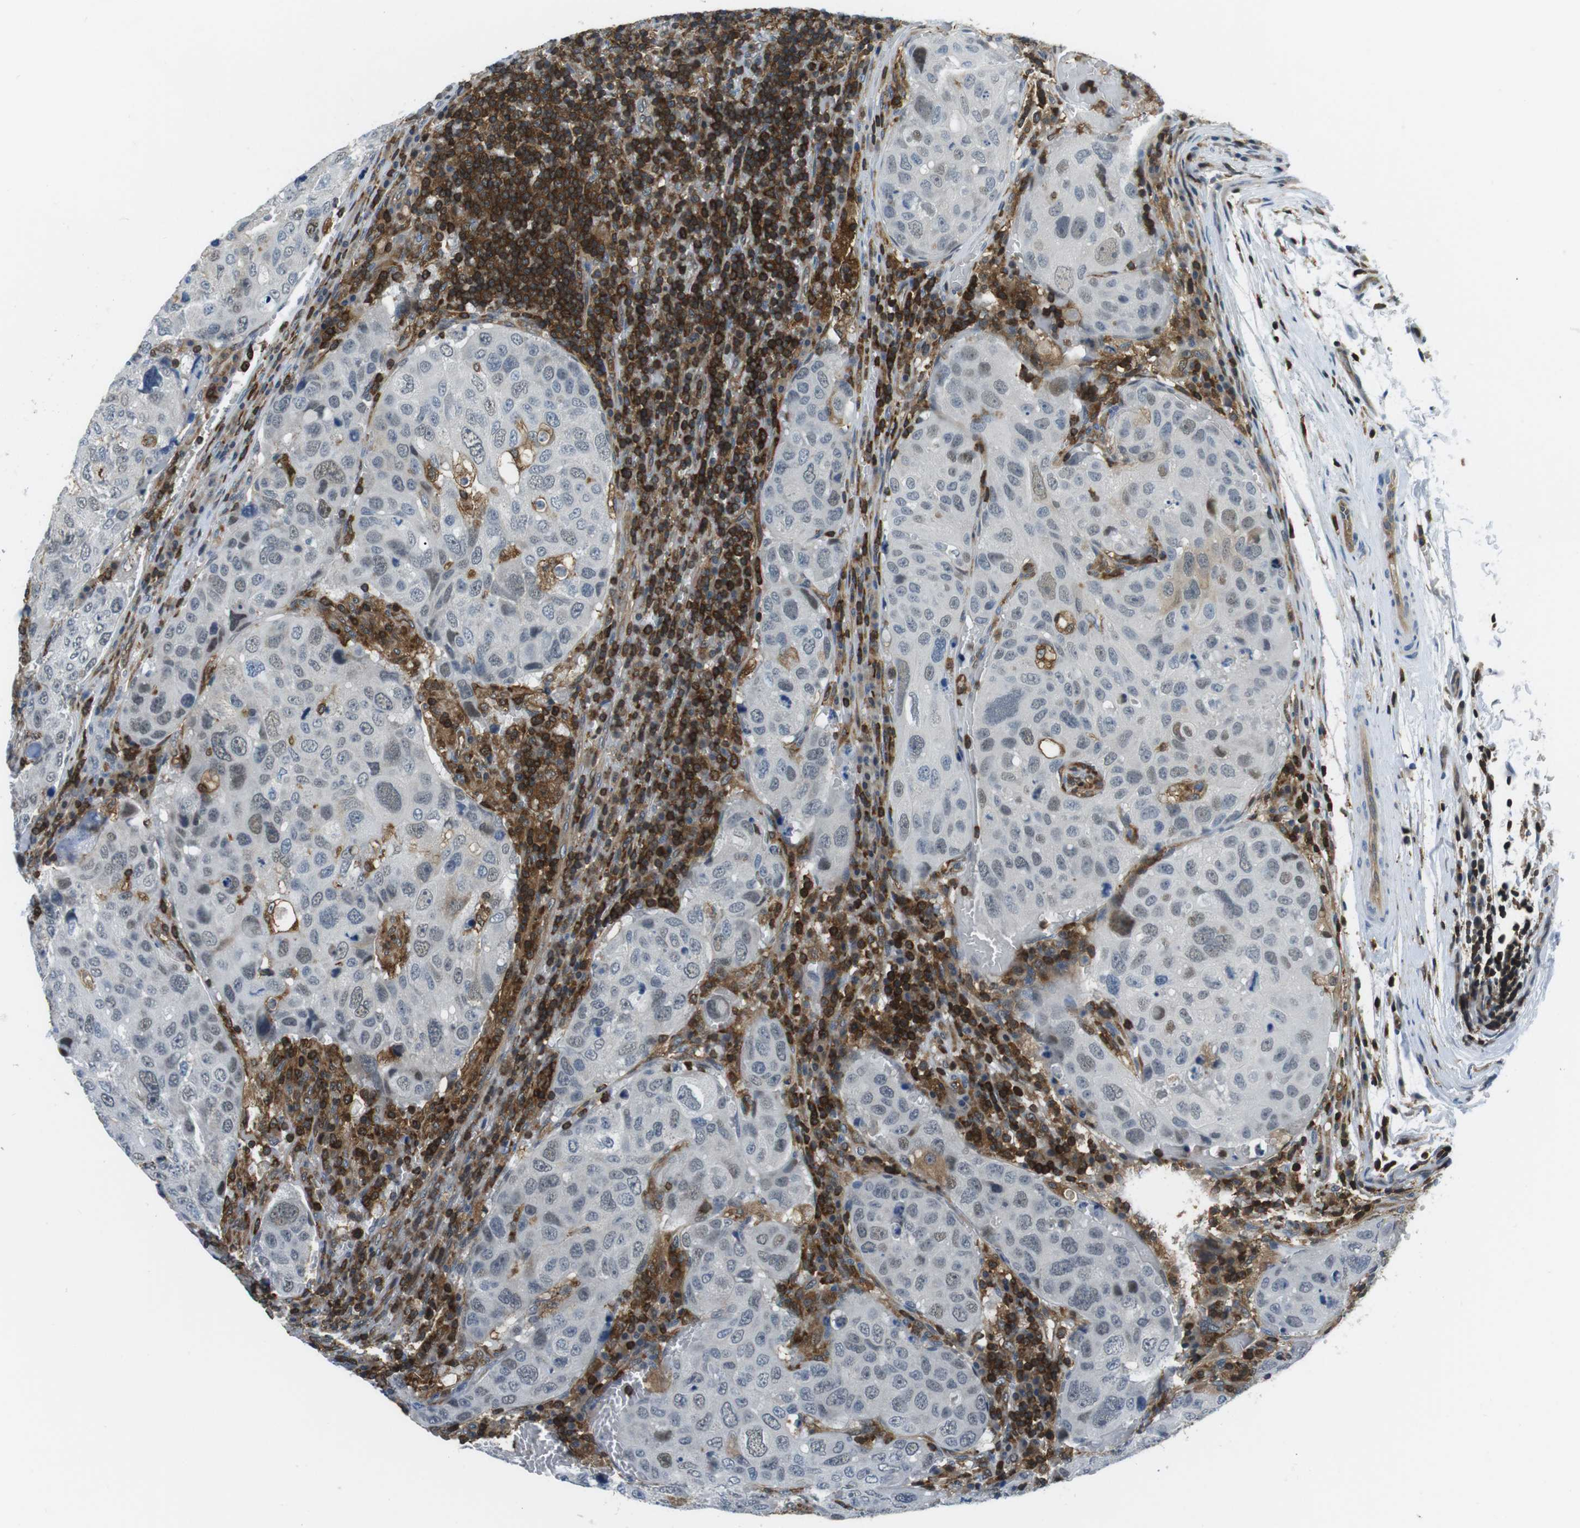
{"staining": {"intensity": "weak", "quantity": "<25%", "location": "nuclear"}, "tissue": "urothelial cancer", "cell_type": "Tumor cells", "image_type": "cancer", "snomed": [{"axis": "morphology", "description": "Urothelial carcinoma, High grade"}, {"axis": "topography", "description": "Lymph node"}, {"axis": "topography", "description": "Urinary bladder"}], "caption": "Urothelial cancer was stained to show a protein in brown. There is no significant expression in tumor cells.", "gene": "STK10", "patient": {"sex": "male", "age": 51}}